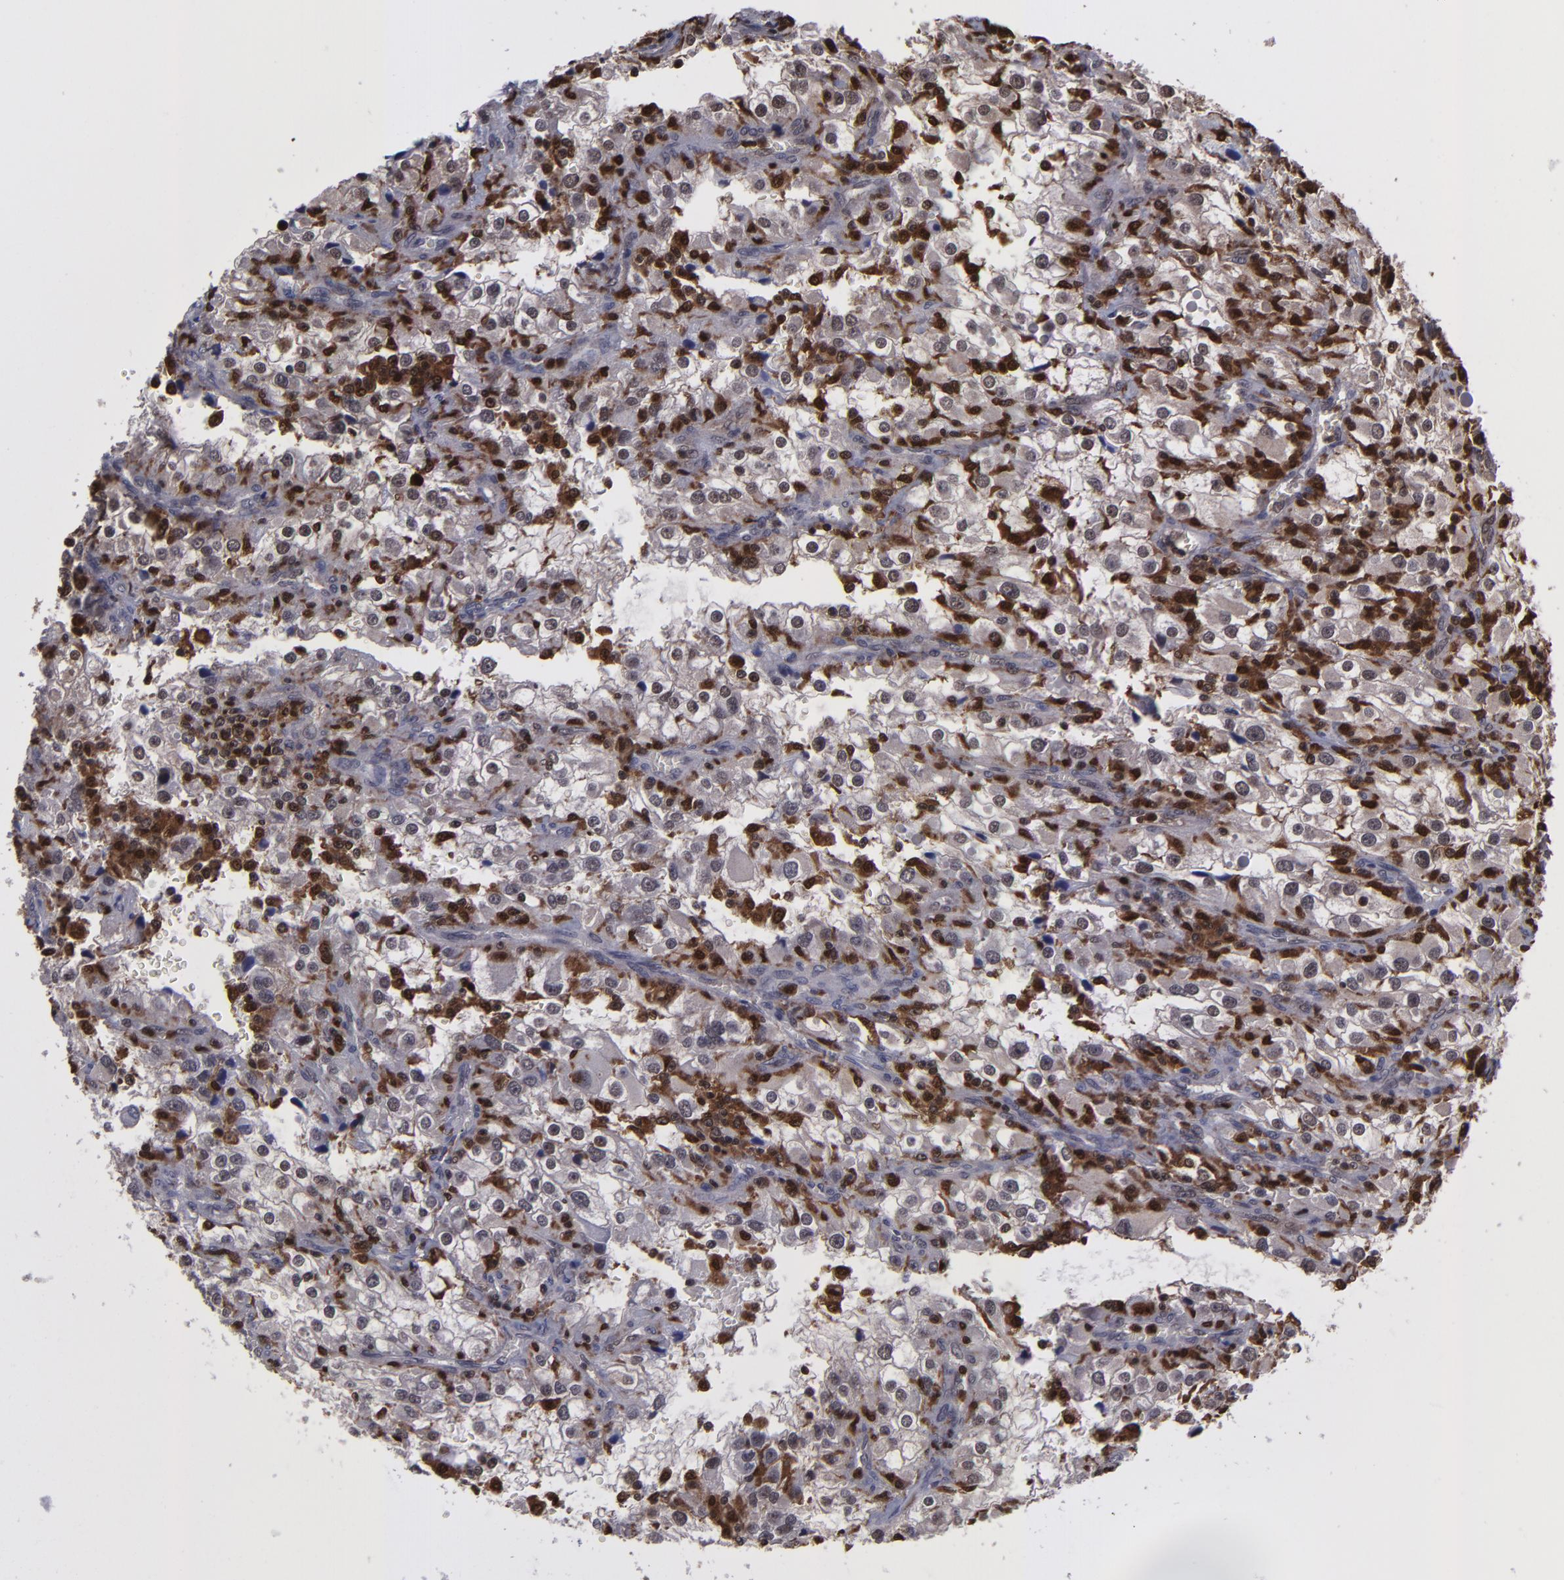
{"staining": {"intensity": "weak", "quantity": "25%-75%", "location": "cytoplasmic/membranous,nuclear"}, "tissue": "renal cancer", "cell_type": "Tumor cells", "image_type": "cancer", "snomed": [{"axis": "morphology", "description": "Adenocarcinoma, NOS"}, {"axis": "topography", "description": "Kidney"}], "caption": "Renal cancer (adenocarcinoma) was stained to show a protein in brown. There is low levels of weak cytoplasmic/membranous and nuclear staining in about 25%-75% of tumor cells.", "gene": "GRB2", "patient": {"sex": "female", "age": 52}}